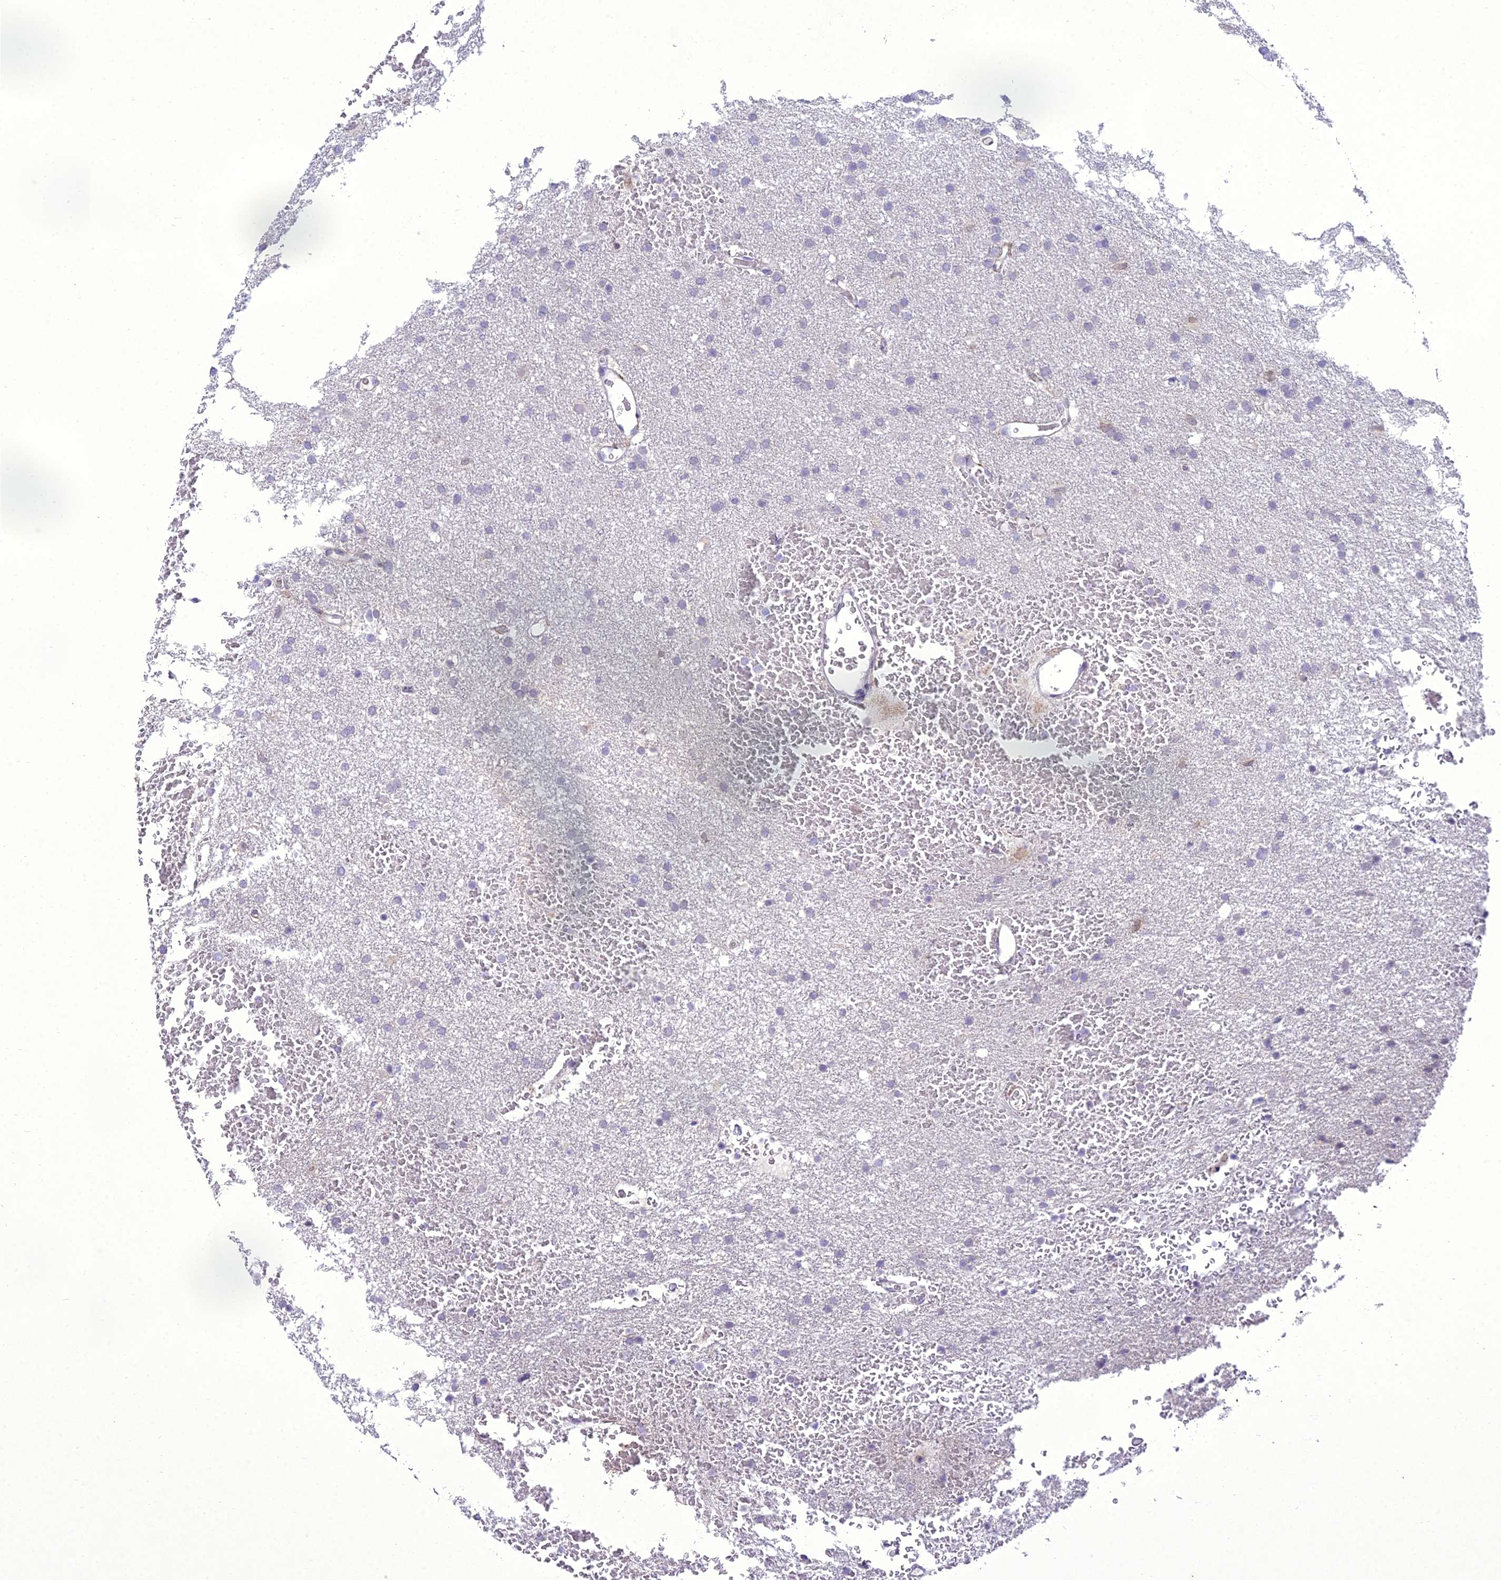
{"staining": {"intensity": "negative", "quantity": "none", "location": "none"}, "tissue": "glioma", "cell_type": "Tumor cells", "image_type": "cancer", "snomed": [{"axis": "morphology", "description": "Glioma, malignant, High grade"}, {"axis": "topography", "description": "Cerebral cortex"}], "caption": "Tumor cells are negative for protein expression in human glioma.", "gene": "NEURL2", "patient": {"sex": "female", "age": 36}}